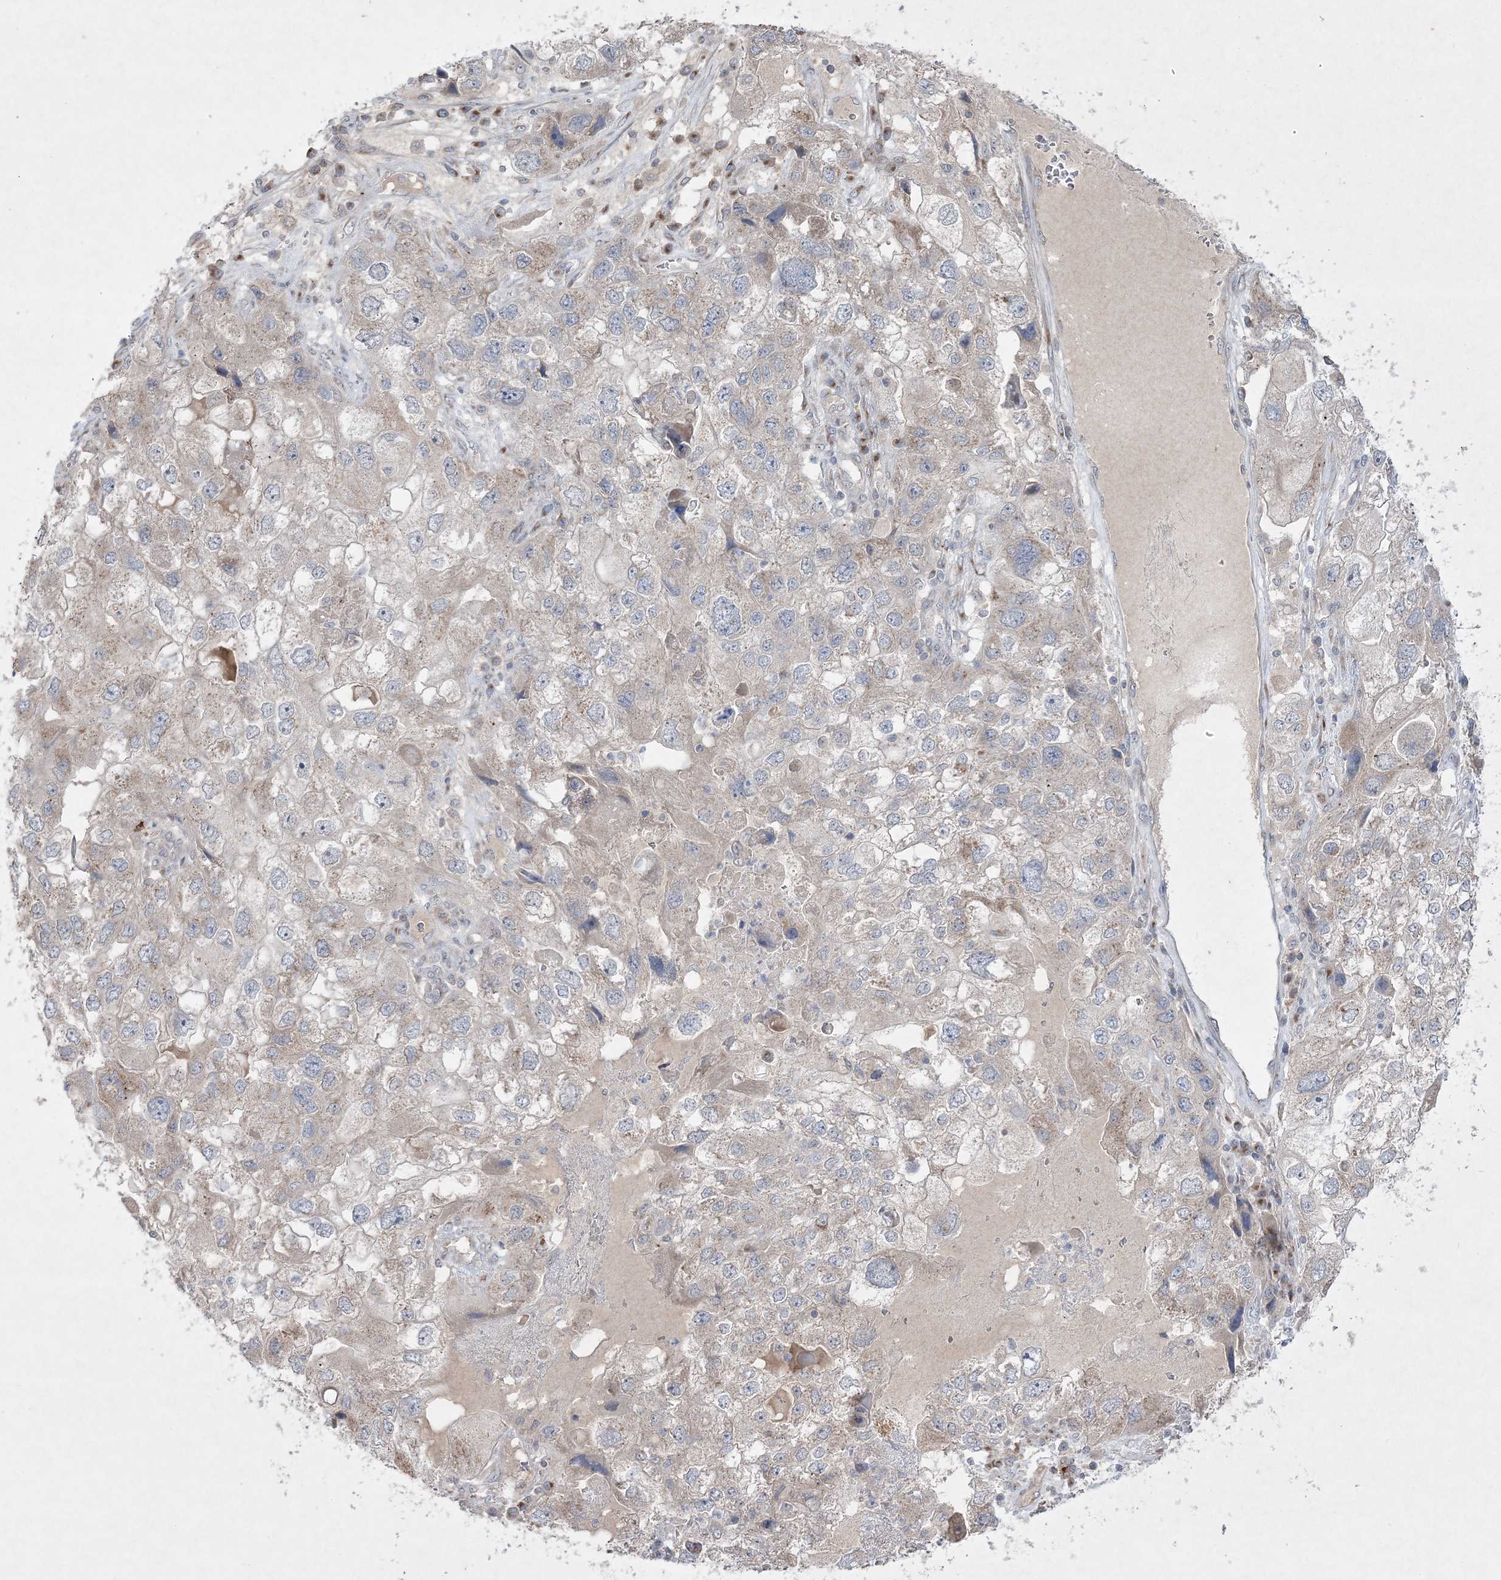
{"staining": {"intensity": "weak", "quantity": "<25%", "location": "cytoplasmic/membranous"}, "tissue": "endometrial cancer", "cell_type": "Tumor cells", "image_type": "cancer", "snomed": [{"axis": "morphology", "description": "Adenocarcinoma, NOS"}, {"axis": "topography", "description": "Endometrium"}], "caption": "High magnification brightfield microscopy of endometrial cancer stained with DAB (3,3'-diaminobenzidine) (brown) and counterstained with hematoxylin (blue): tumor cells show no significant positivity.", "gene": "CLNK", "patient": {"sex": "female", "age": 49}}